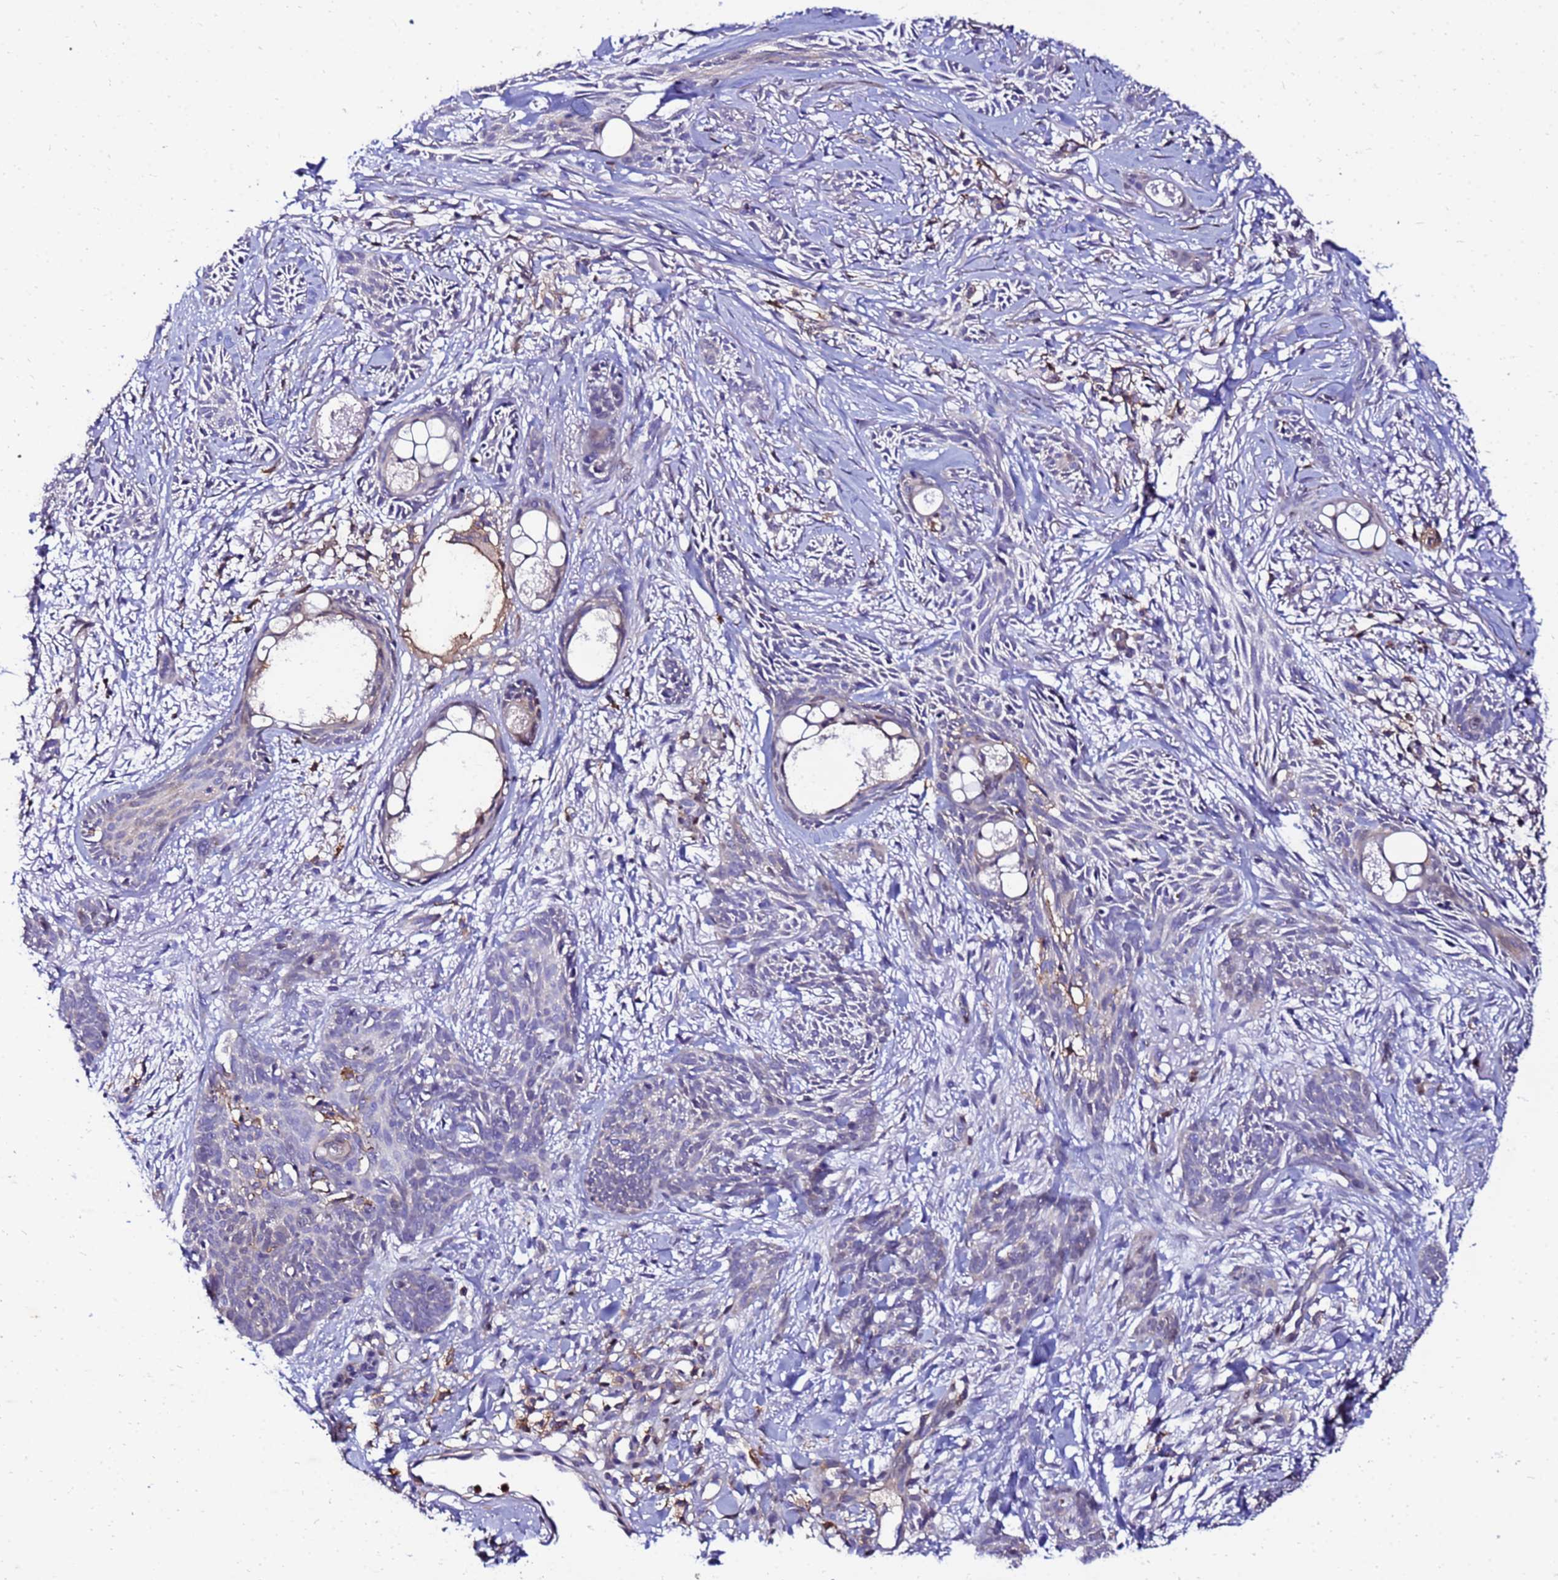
{"staining": {"intensity": "negative", "quantity": "none", "location": "none"}, "tissue": "skin cancer", "cell_type": "Tumor cells", "image_type": "cancer", "snomed": [{"axis": "morphology", "description": "Basal cell carcinoma"}, {"axis": "topography", "description": "Skin"}], "caption": "Basal cell carcinoma (skin) was stained to show a protein in brown. There is no significant staining in tumor cells.", "gene": "DBNDD2", "patient": {"sex": "female", "age": 59}}